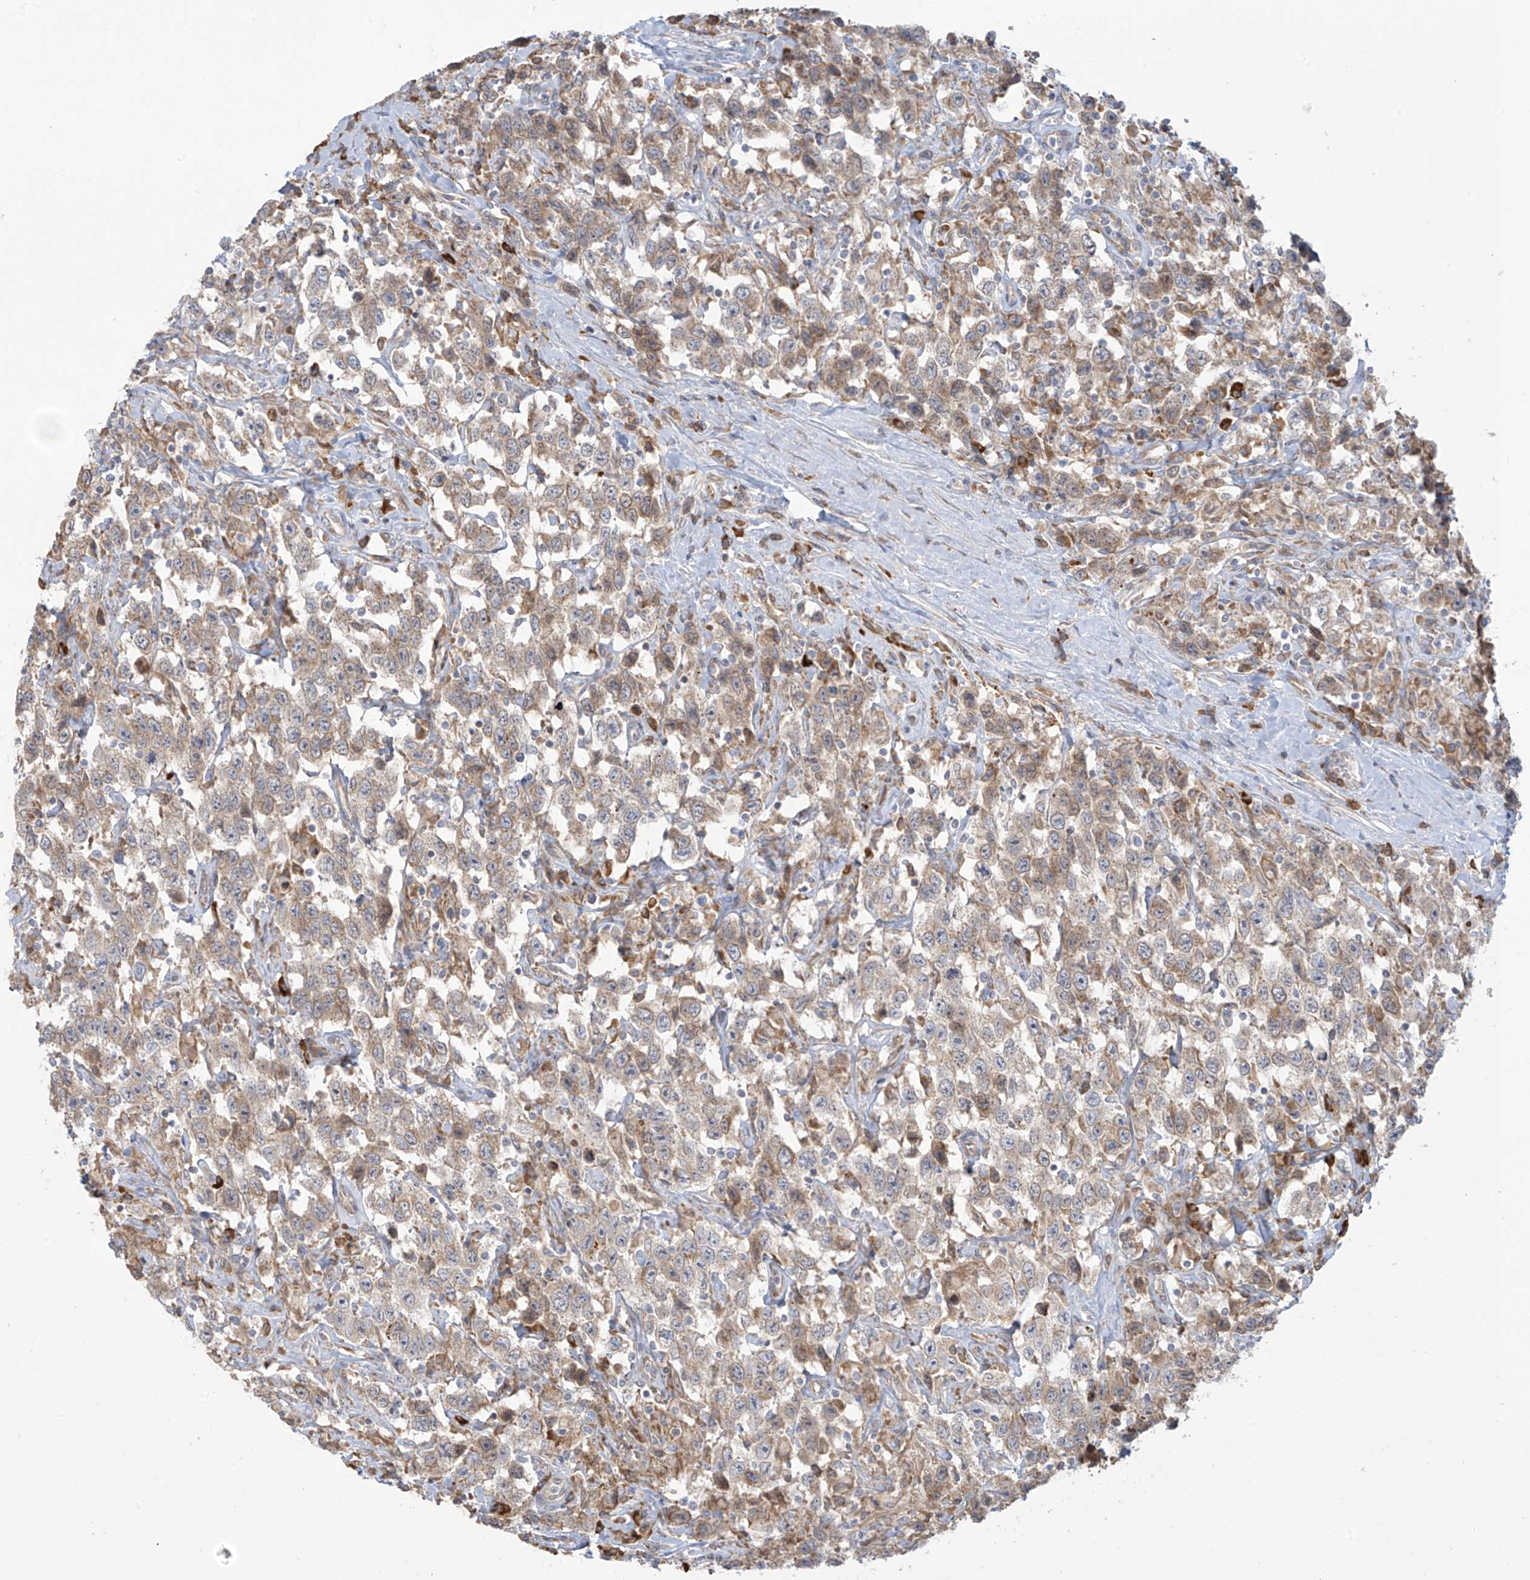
{"staining": {"intensity": "weak", "quantity": "25%-75%", "location": "cytoplasmic/membranous"}, "tissue": "testis cancer", "cell_type": "Tumor cells", "image_type": "cancer", "snomed": [{"axis": "morphology", "description": "Seminoma, NOS"}, {"axis": "topography", "description": "Testis"}], "caption": "A micrograph of human seminoma (testis) stained for a protein demonstrates weak cytoplasmic/membranous brown staining in tumor cells.", "gene": "PPAT", "patient": {"sex": "male", "age": 41}}